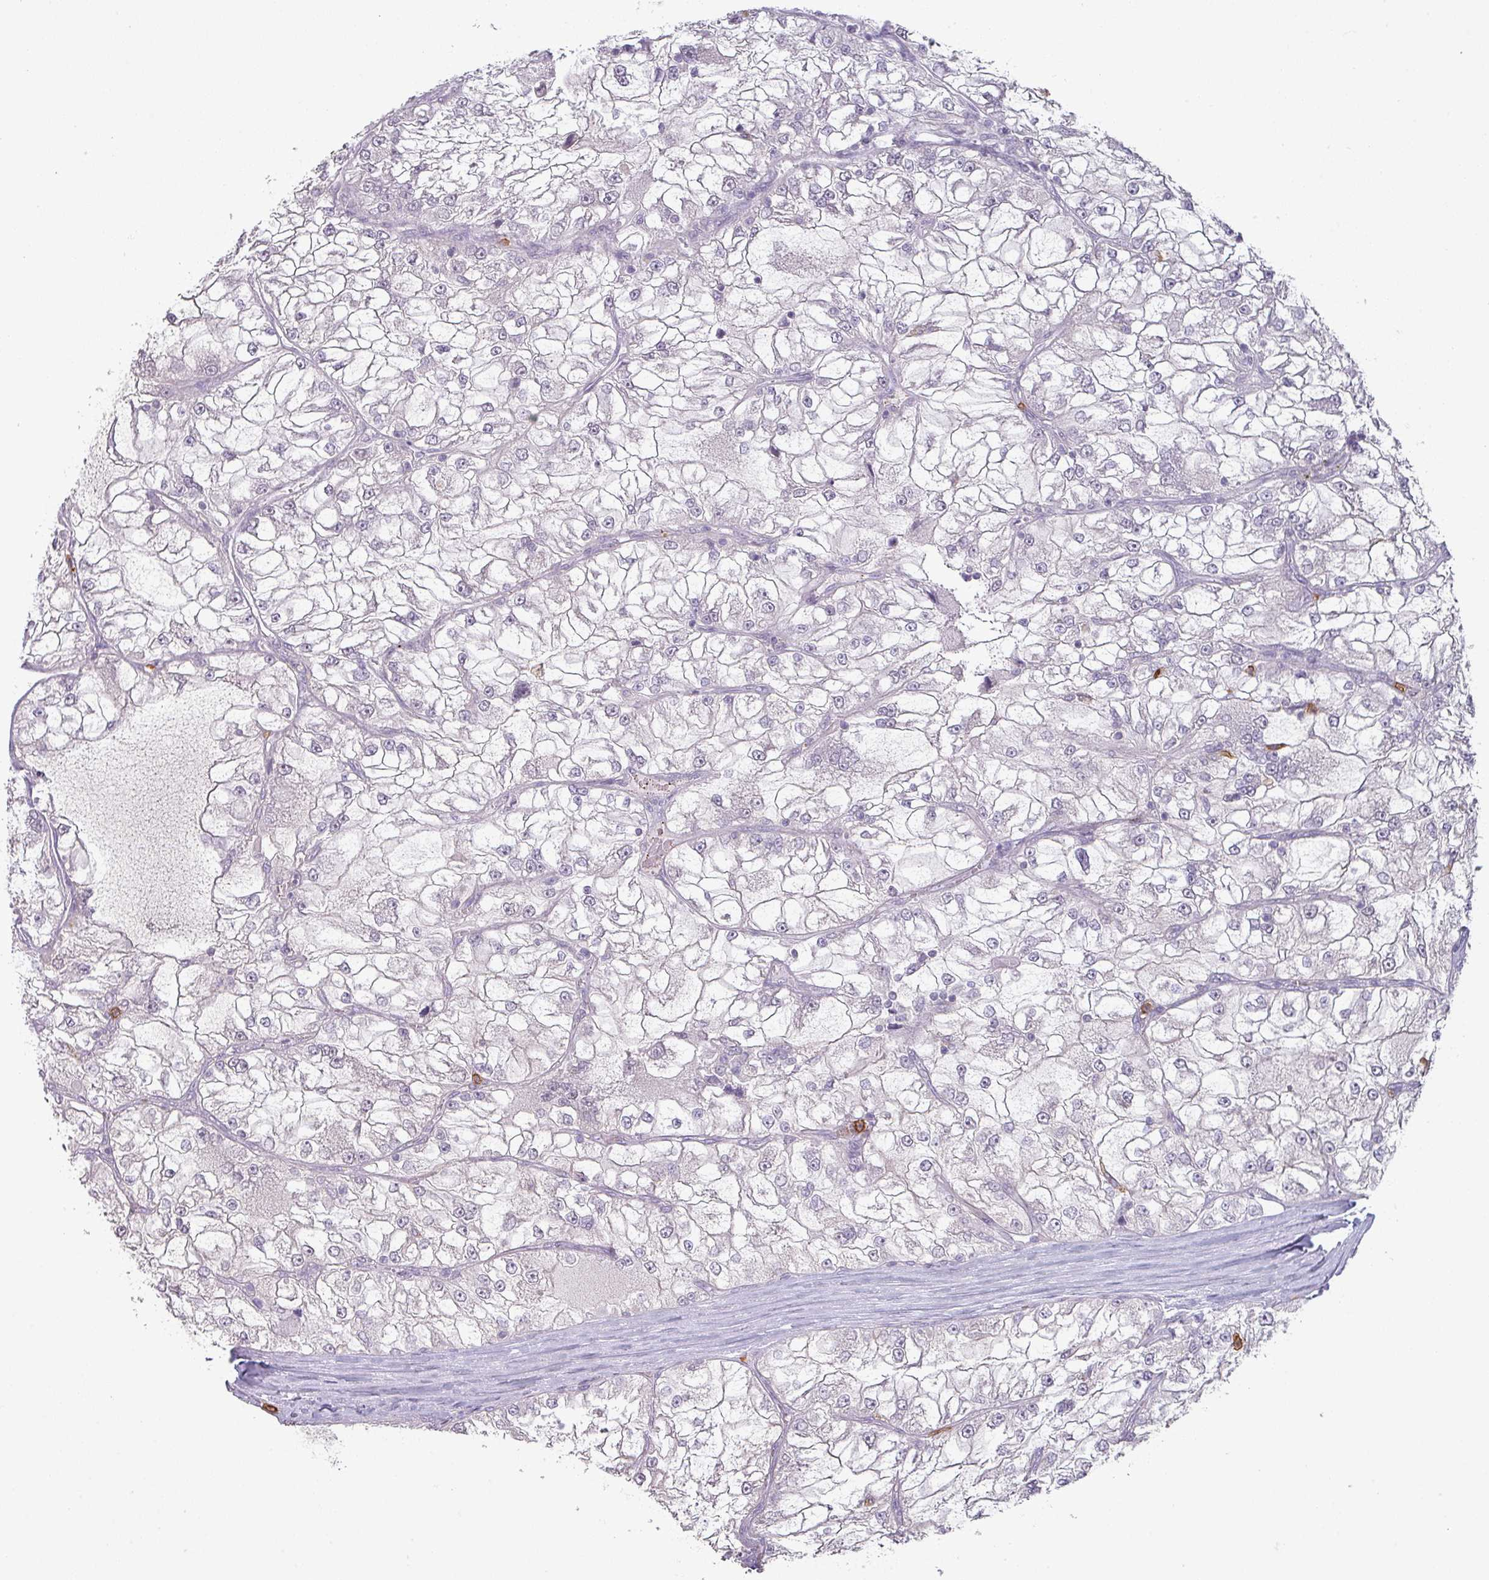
{"staining": {"intensity": "negative", "quantity": "none", "location": "none"}, "tissue": "renal cancer", "cell_type": "Tumor cells", "image_type": "cancer", "snomed": [{"axis": "morphology", "description": "Adenocarcinoma, NOS"}, {"axis": "topography", "description": "Kidney"}], "caption": "Tumor cells show no significant protein positivity in renal cancer (adenocarcinoma).", "gene": "MAGEC3", "patient": {"sex": "female", "age": 72}}